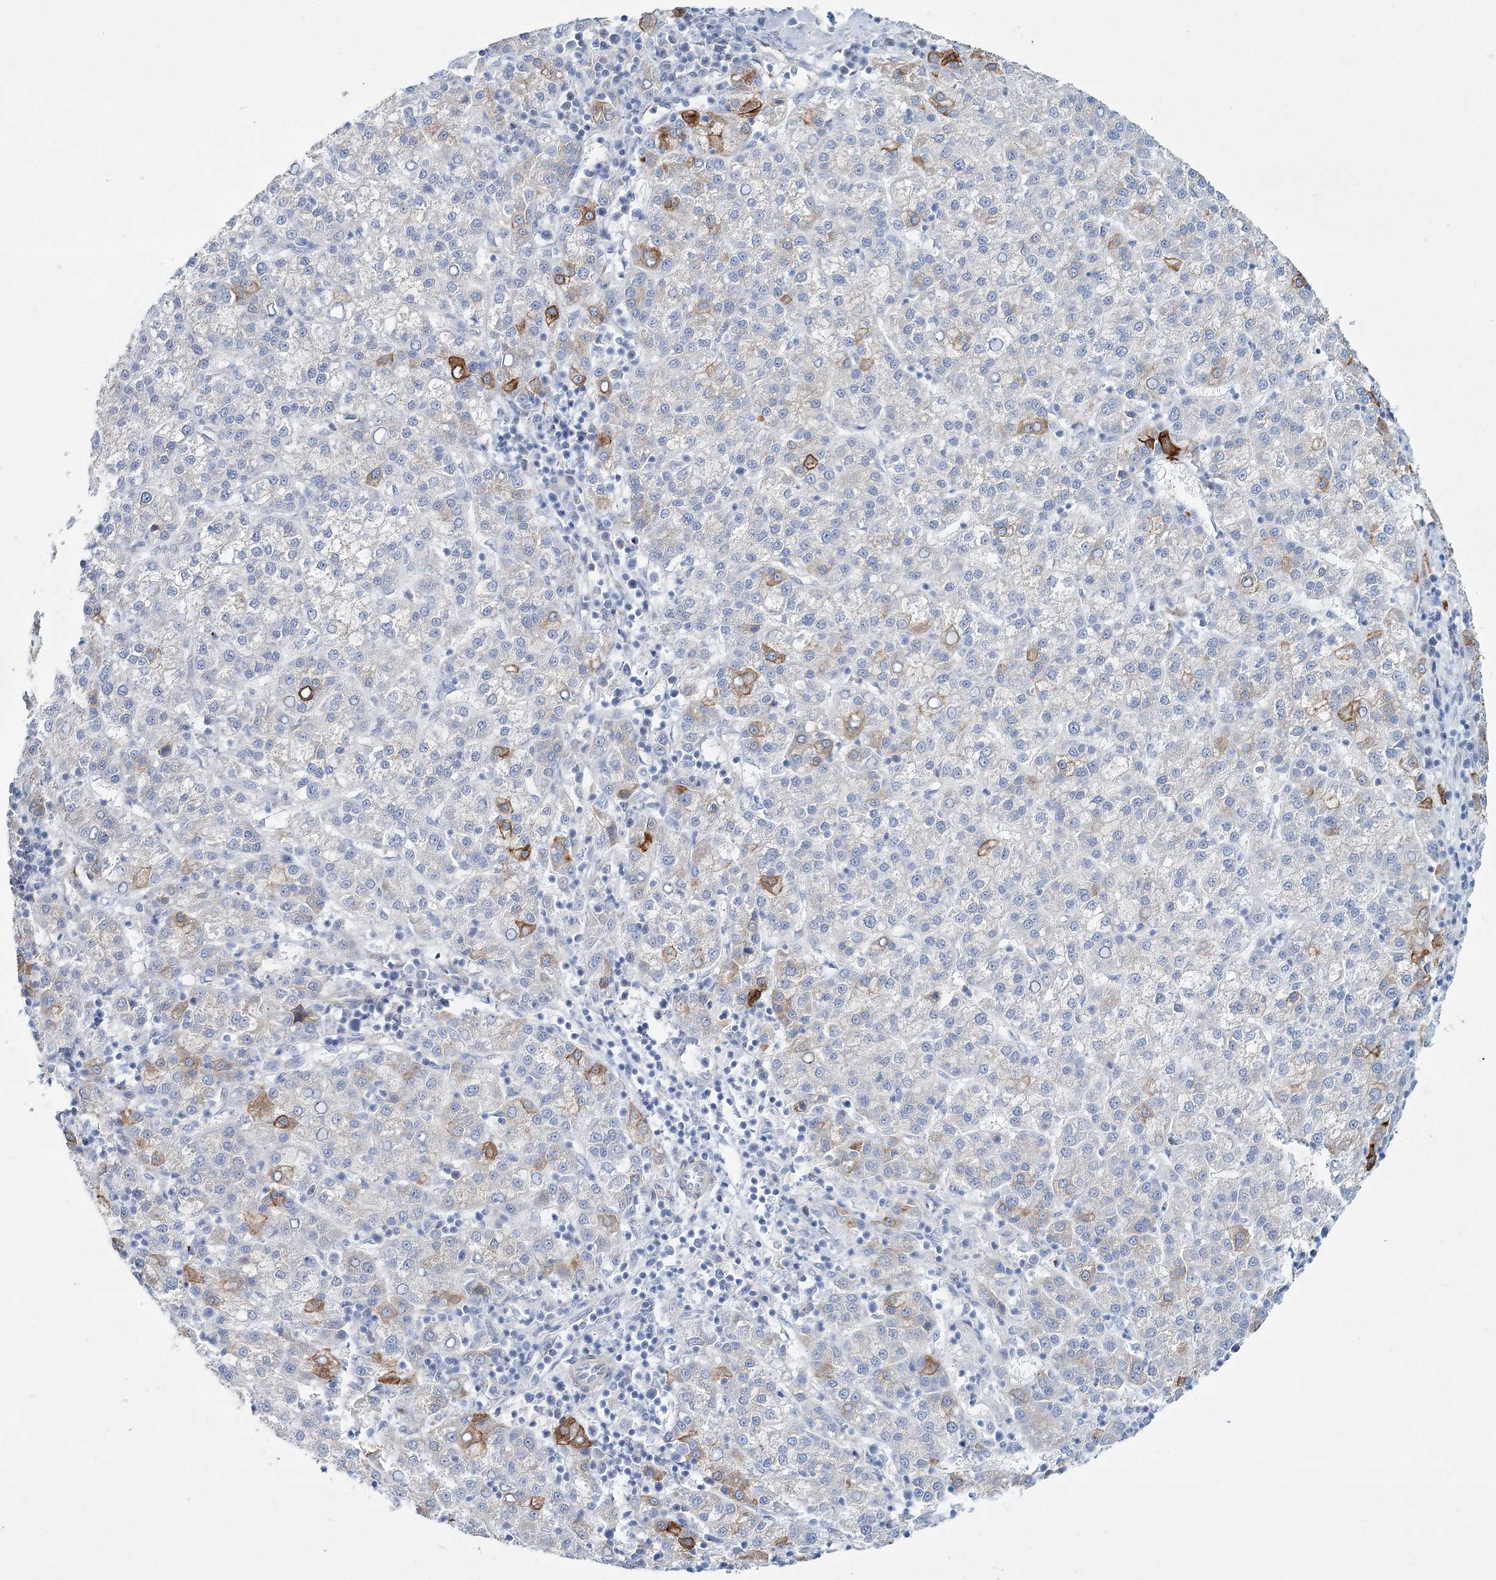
{"staining": {"intensity": "moderate", "quantity": "<25%", "location": "cytoplasmic/membranous"}, "tissue": "liver cancer", "cell_type": "Tumor cells", "image_type": "cancer", "snomed": [{"axis": "morphology", "description": "Carcinoma, Hepatocellular, NOS"}, {"axis": "topography", "description": "Liver"}], "caption": "This is an image of immunohistochemistry staining of hepatocellular carcinoma (liver), which shows moderate staining in the cytoplasmic/membranous of tumor cells.", "gene": "ADGRL1", "patient": {"sex": "female", "age": 58}}